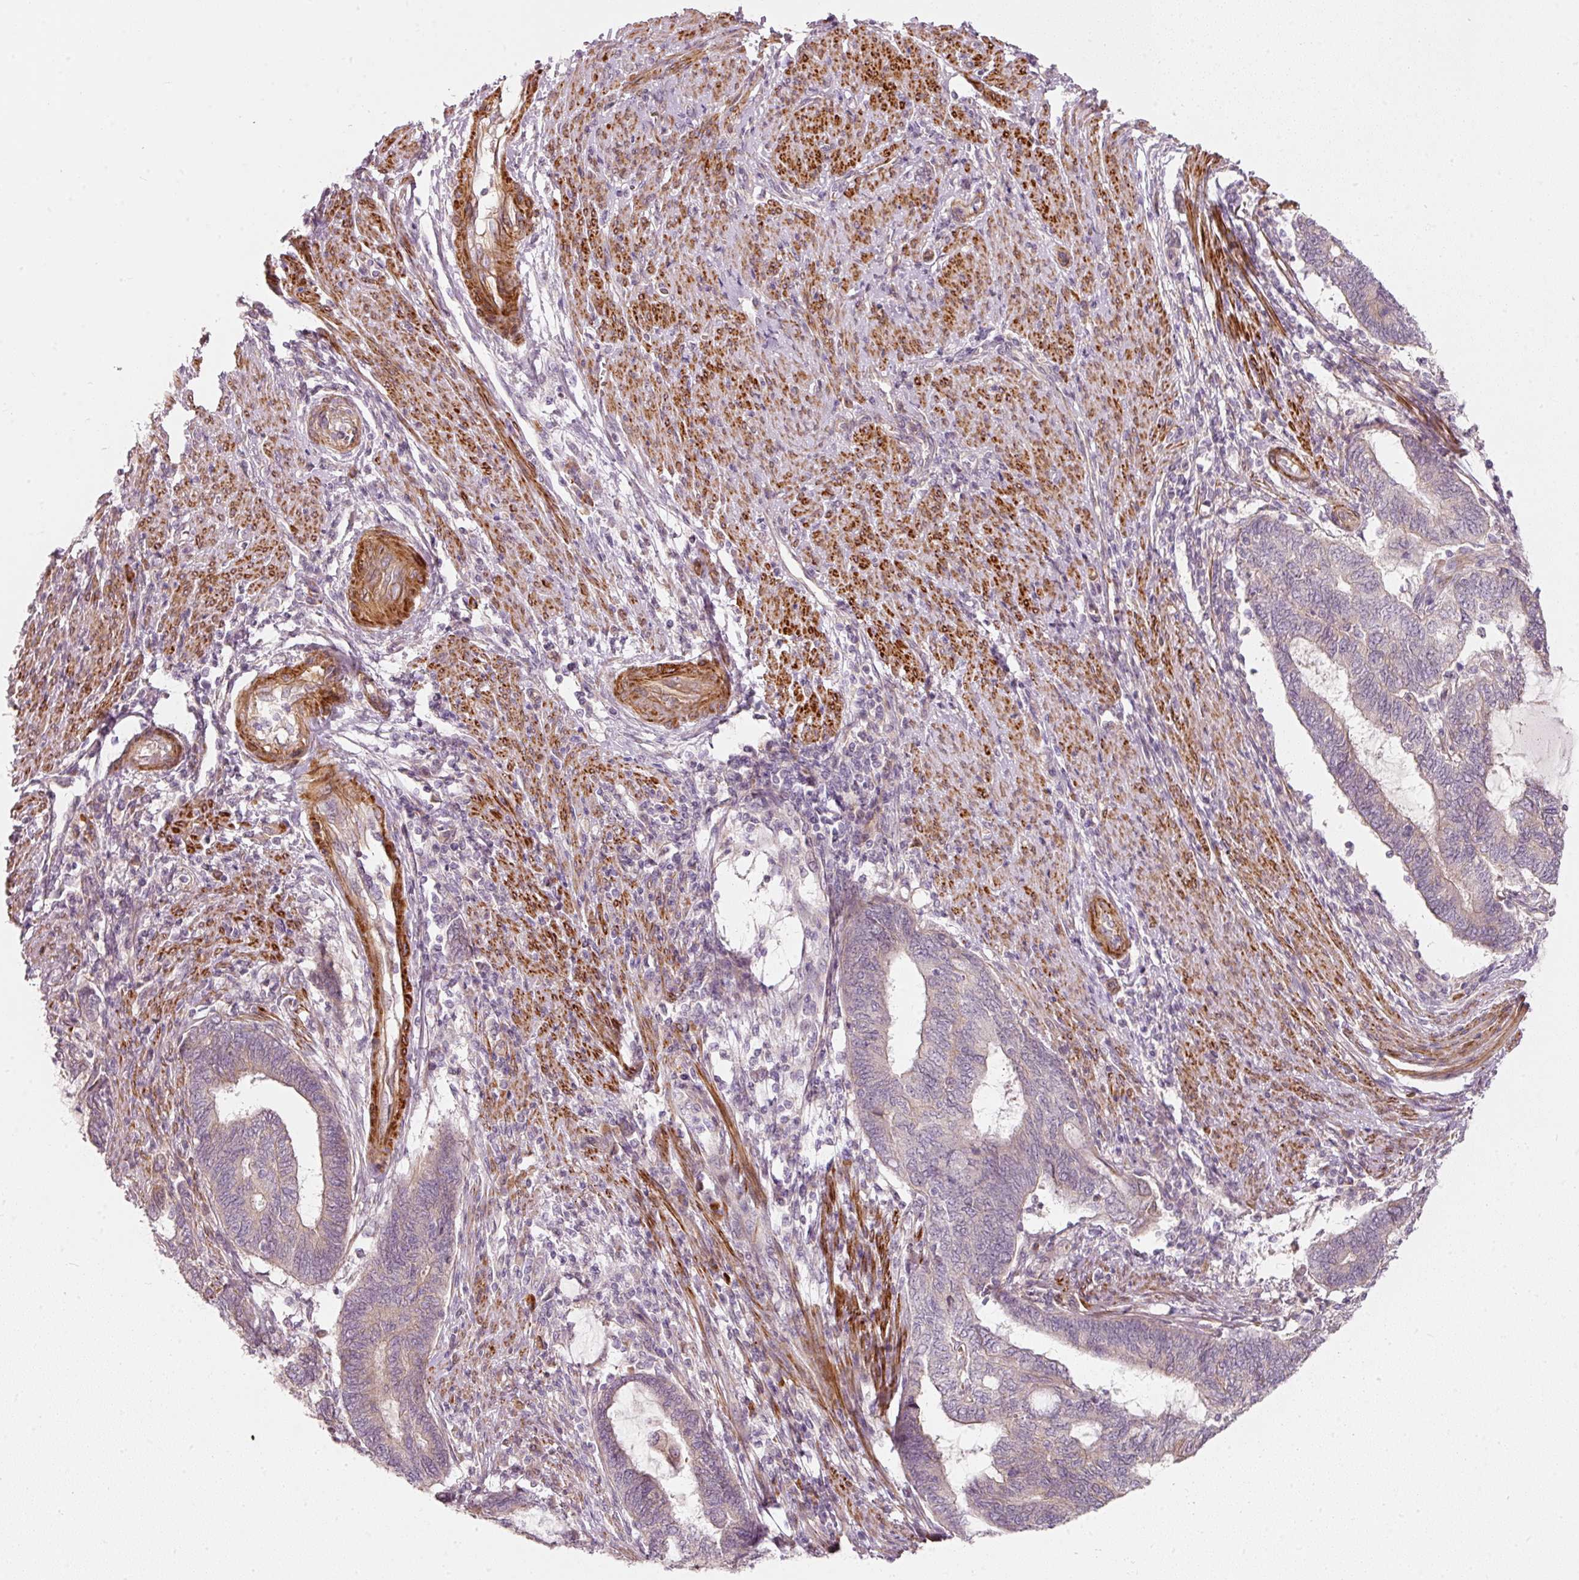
{"staining": {"intensity": "negative", "quantity": "none", "location": "none"}, "tissue": "endometrial cancer", "cell_type": "Tumor cells", "image_type": "cancer", "snomed": [{"axis": "morphology", "description": "Adenocarcinoma, NOS"}, {"axis": "topography", "description": "Uterus"}, {"axis": "topography", "description": "Endometrium"}], "caption": "Immunohistochemical staining of human endometrial cancer (adenocarcinoma) demonstrates no significant positivity in tumor cells.", "gene": "KCNQ1", "patient": {"sex": "female", "age": 70}}